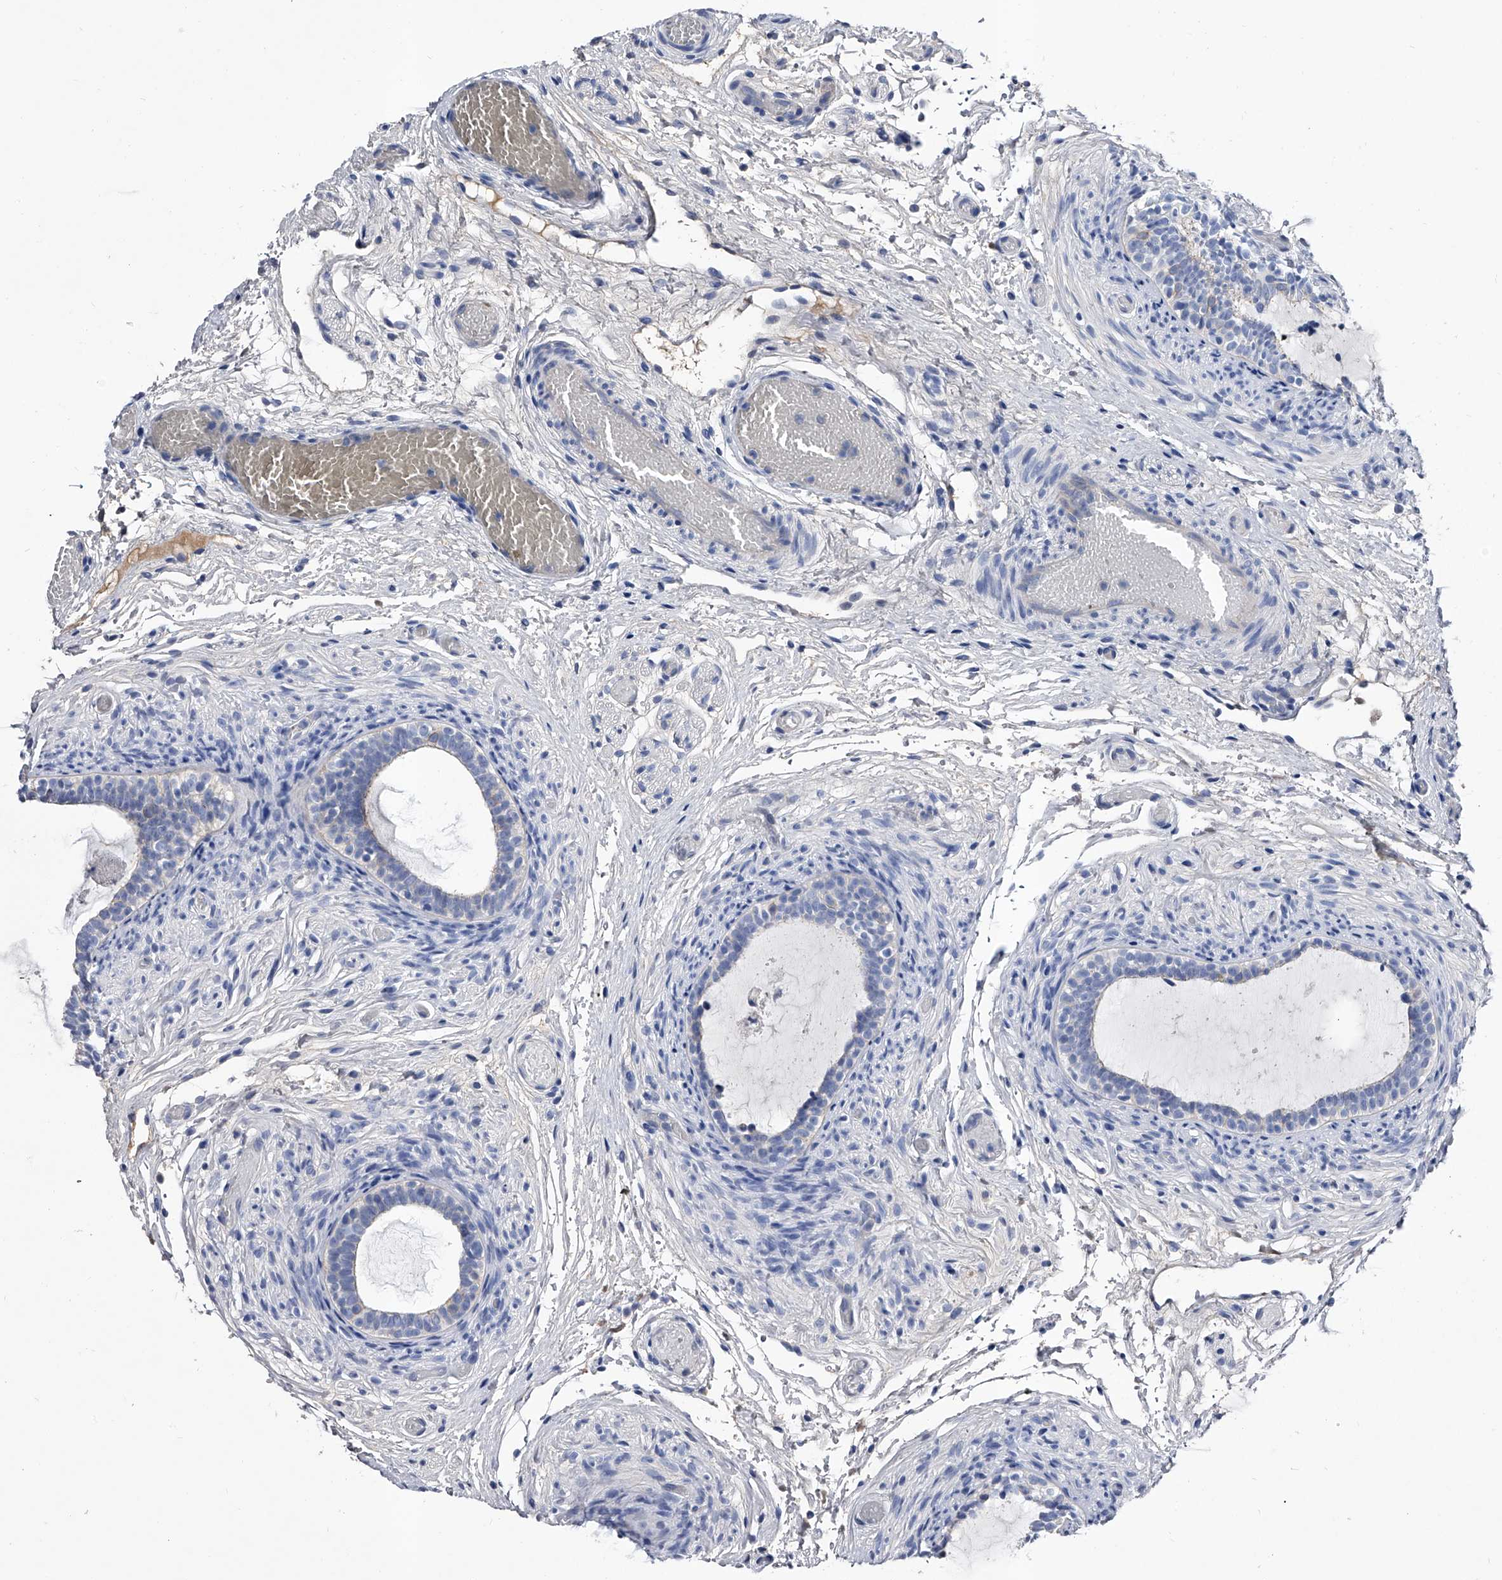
{"staining": {"intensity": "negative", "quantity": "none", "location": "none"}, "tissue": "epididymis", "cell_type": "Glandular cells", "image_type": "normal", "snomed": [{"axis": "morphology", "description": "Normal tissue, NOS"}, {"axis": "topography", "description": "Epididymis"}], "caption": "Immunohistochemistry (IHC) micrograph of unremarkable human epididymis stained for a protein (brown), which reveals no positivity in glandular cells.", "gene": "EFCAB7", "patient": {"sex": "male", "age": 5}}